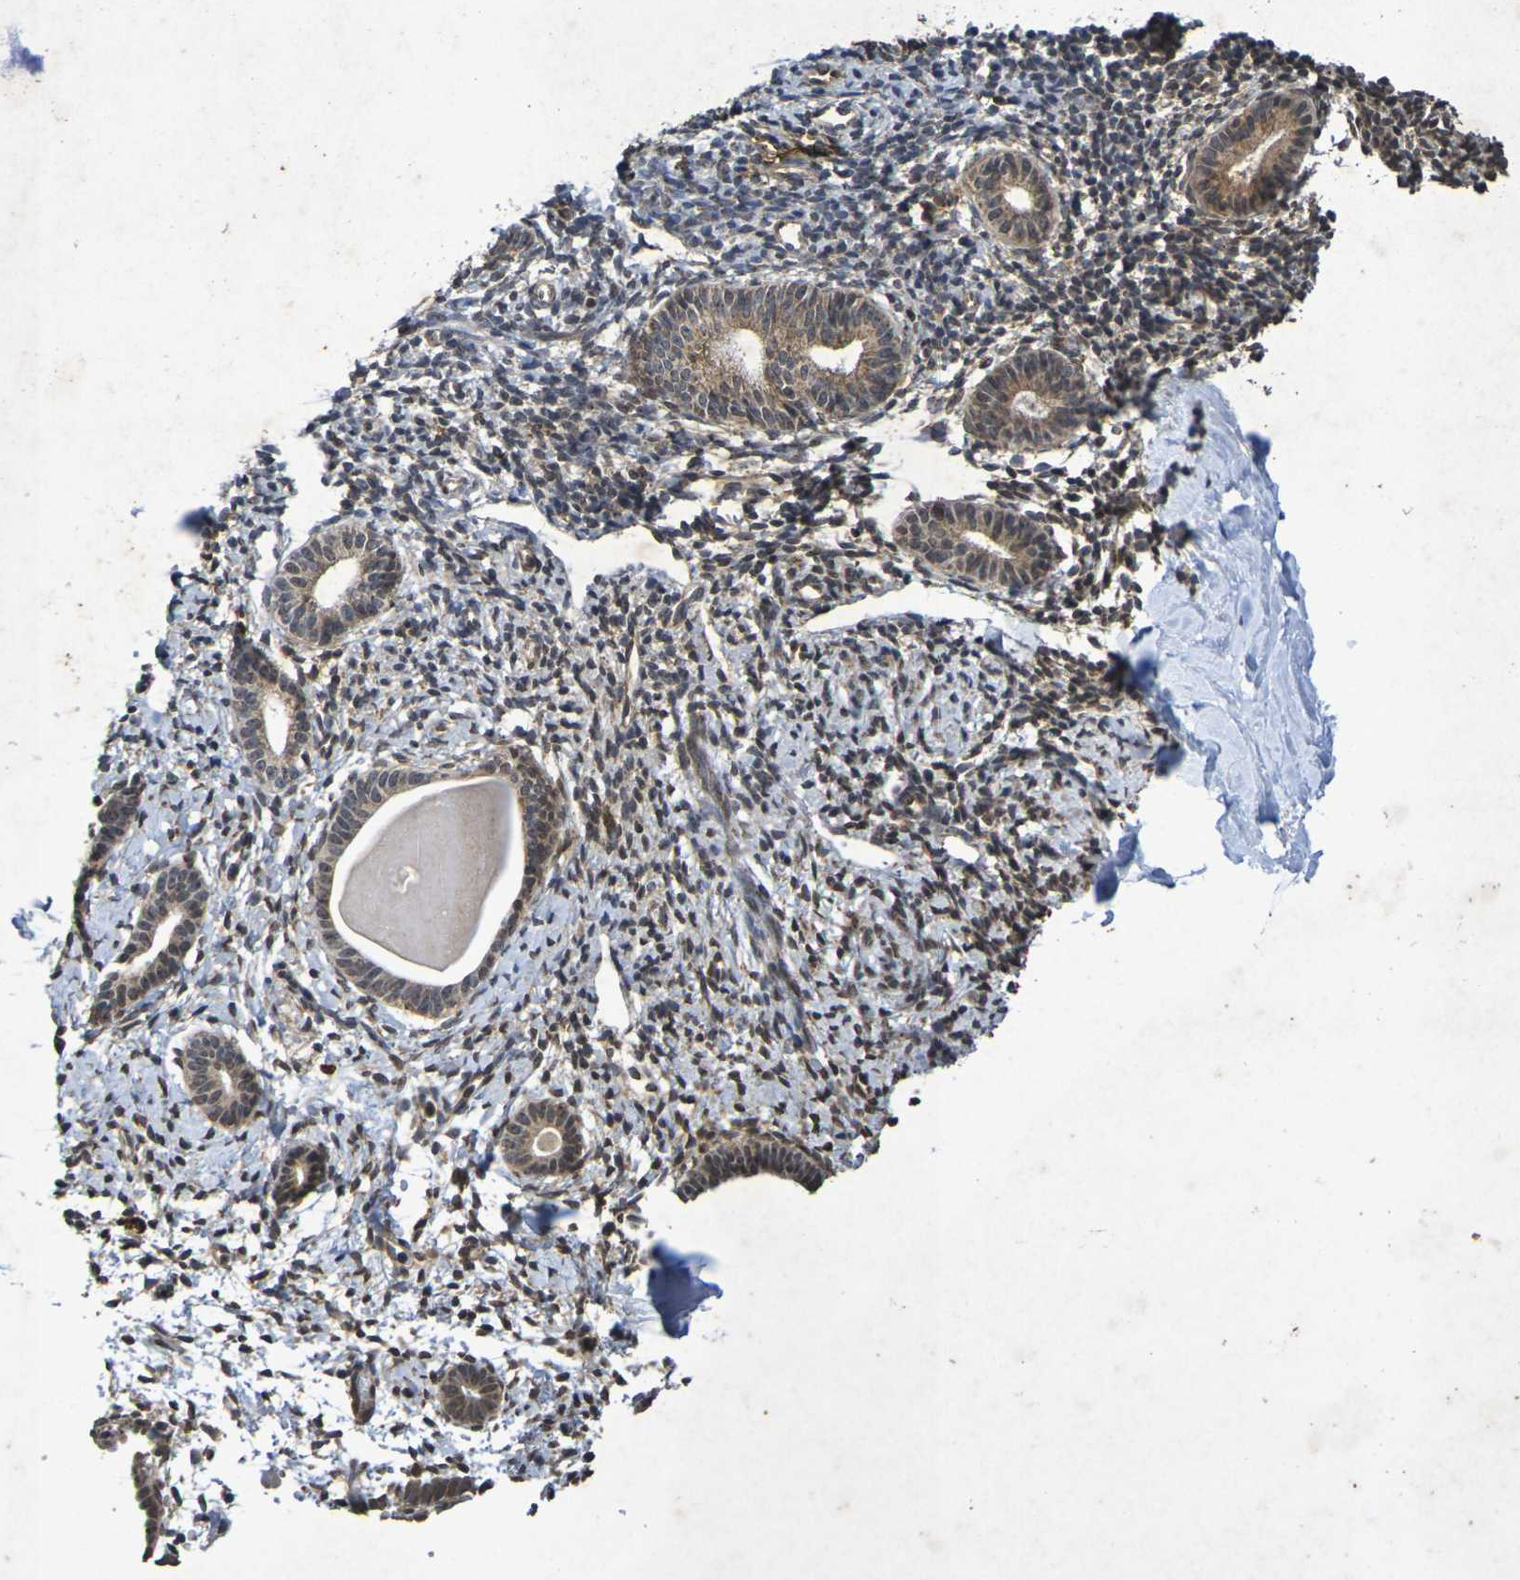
{"staining": {"intensity": "moderate", "quantity": "25%-75%", "location": "nuclear"}, "tissue": "endometrium", "cell_type": "Cells in endometrial stroma", "image_type": "normal", "snomed": [{"axis": "morphology", "description": "Normal tissue, NOS"}, {"axis": "topography", "description": "Endometrium"}], "caption": "A high-resolution micrograph shows immunohistochemistry staining of benign endometrium, which demonstrates moderate nuclear expression in about 25%-75% of cells in endometrial stroma. The protein of interest is shown in brown color, while the nuclei are stained blue.", "gene": "GUCY1A2", "patient": {"sex": "female", "age": 71}}